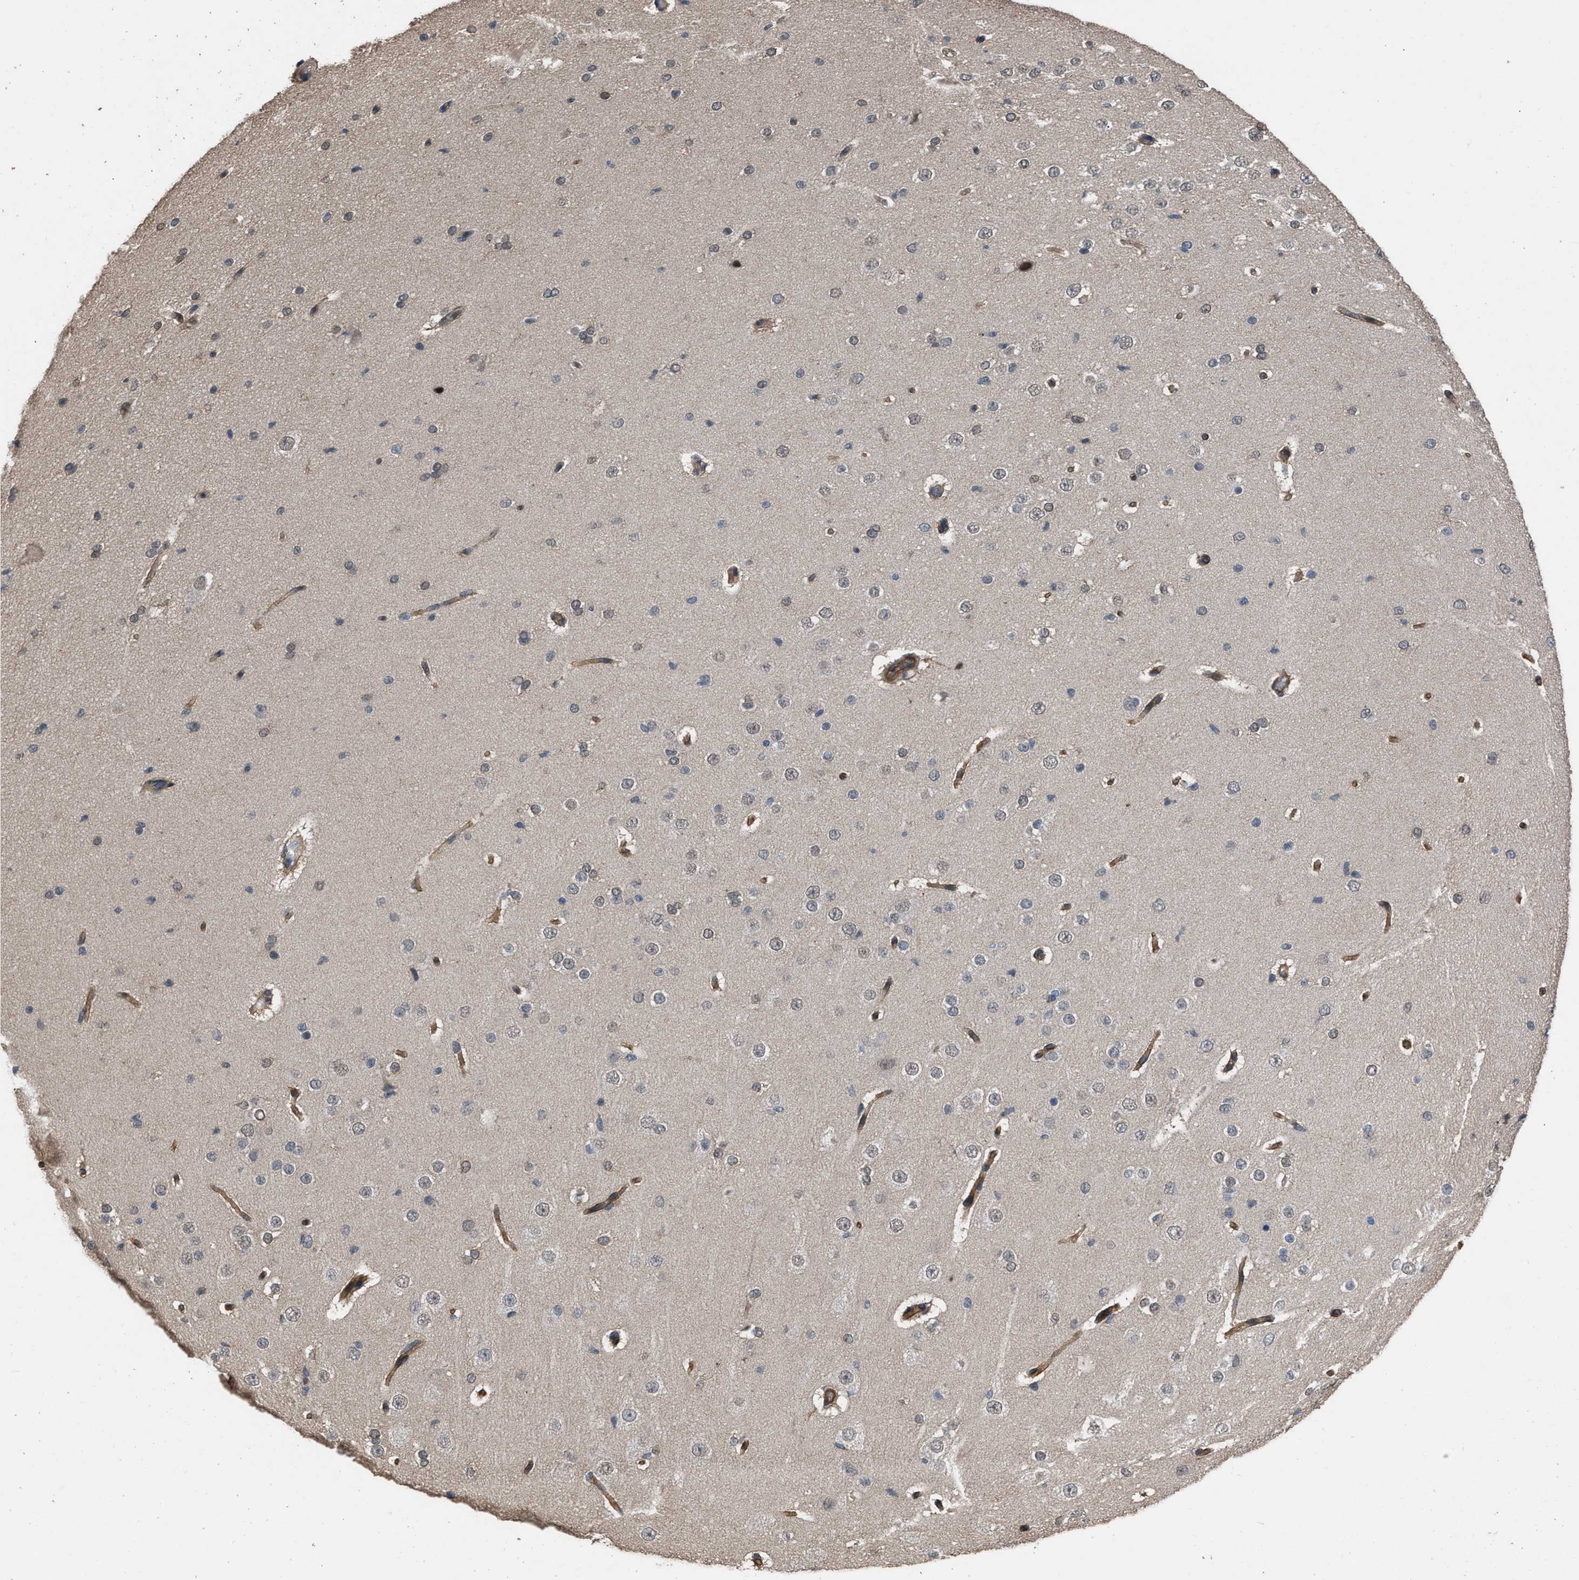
{"staining": {"intensity": "strong", "quantity": ">75%", "location": "cytoplasmic/membranous"}, "tissue": "cerebral cortex", "cell_type": "Endothelial cells", "image_type": "normal", "snomed": [{"axis": "morphology", "description": "Normal tissue, NOS"}, {"axis": "morphology", "description": "Developmental malformation"}, {"axis": "topography", "description": "Cerebral cortex"}], "caption": "Cerebral cortex stained with DAB immunohistochemistry shows high levels of strong cytoplasmic/membranous staining in about >75% of endothelial cells.", "gene": "UTRN", "patient": {"sex": "female", "age": 30}}